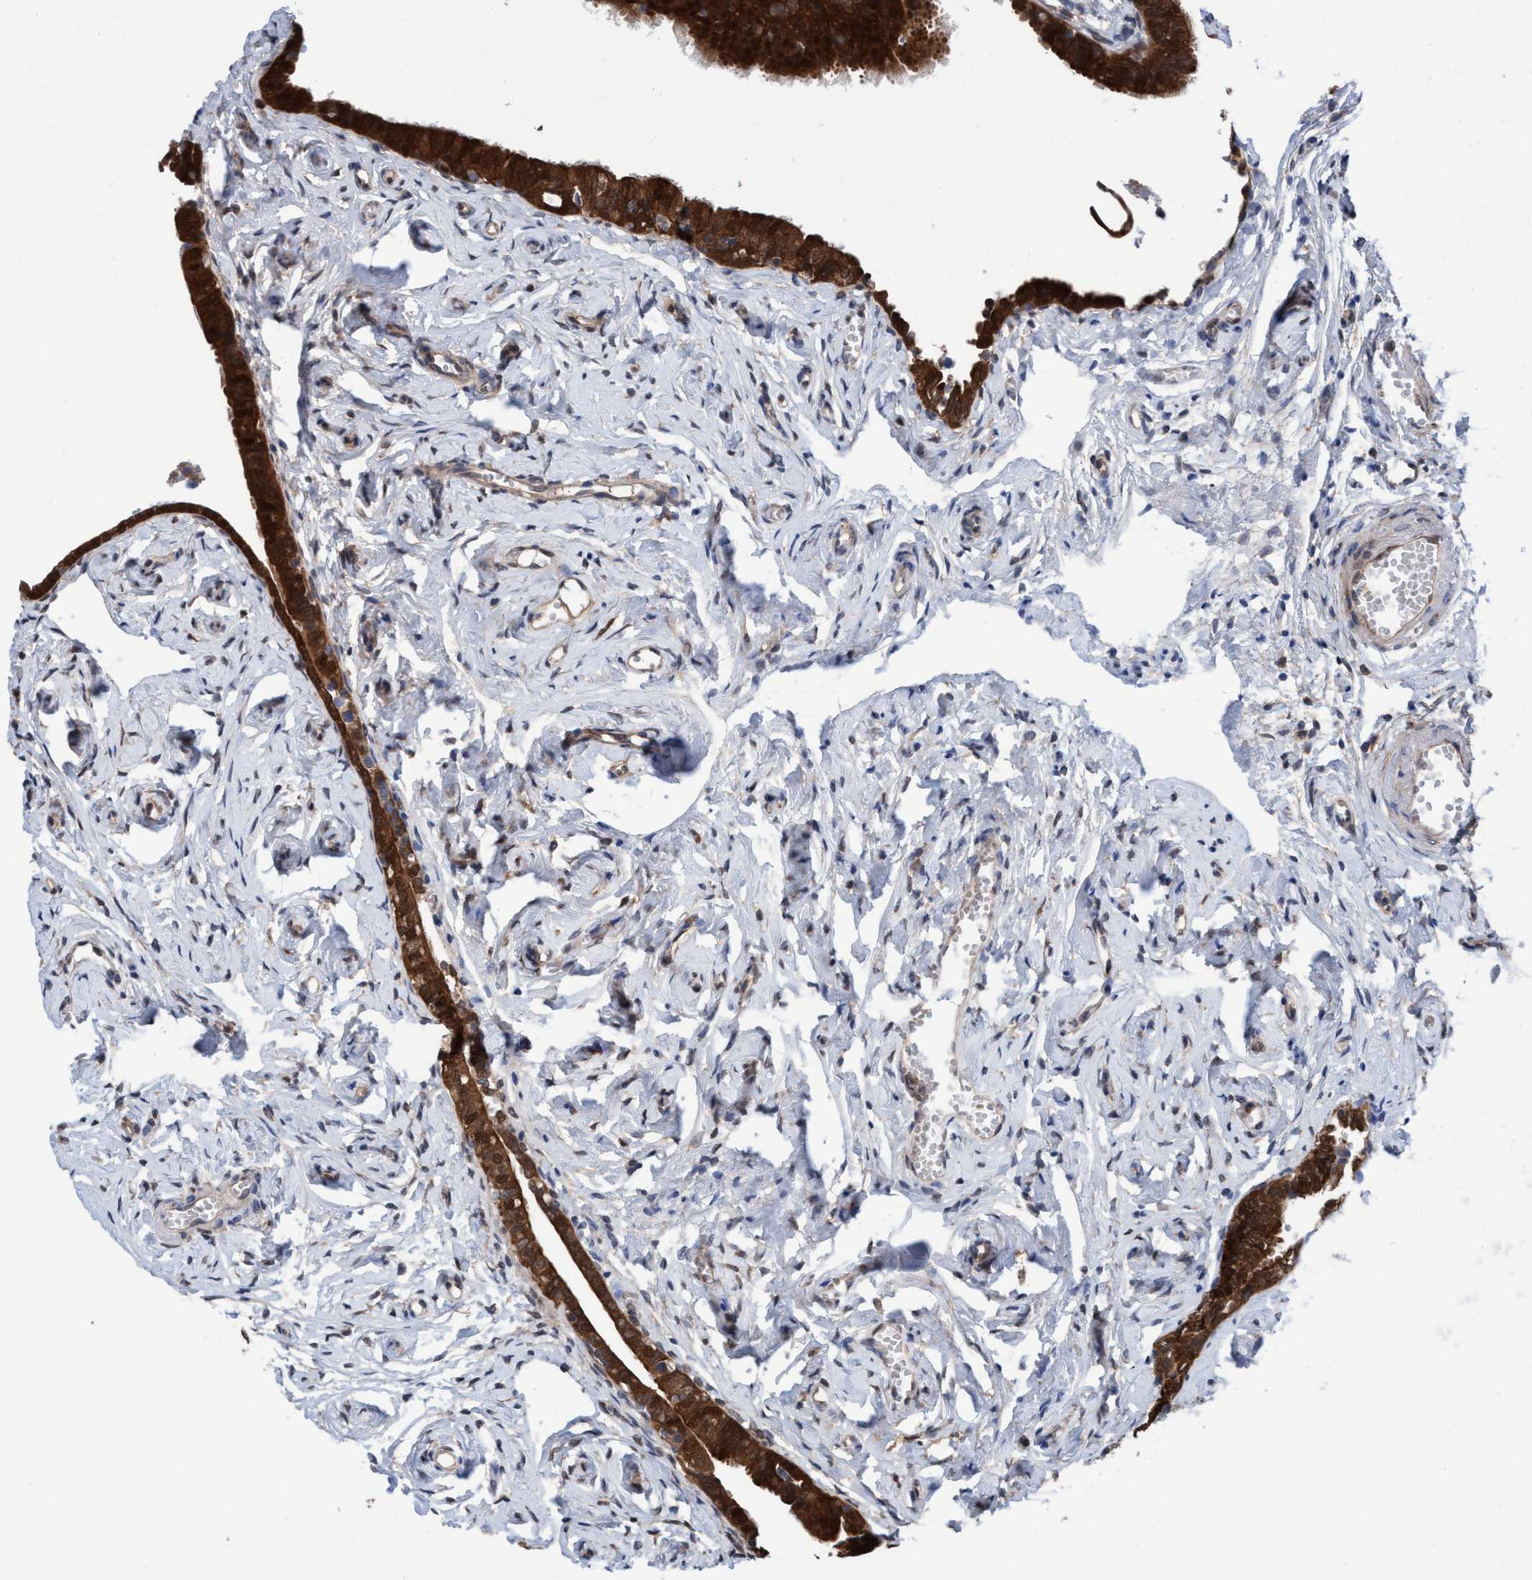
{"staining": {"intensity": "strong", "quantity": ">75%", "location": "cytoplasmic/membranous,nuclear"}, "tissue": "fallopian tube", "cell_type": "Glandular cells", "image_type": "normal", "snomed": [{"axis": "morphology", "description": "Normal tissue, NOS"}, {"axis": "topography", "description": "Fallopian tube"}], "caption": "Immunohistochemistry histopathology image of benign human fallopian tube stained for a protein (brown), which displays high levels of strong cytoplasmic/membranous,nuclear staining in approximately >75% of glandular cells.", "gene": "GLOD4", "patient": {"sex": "female", "age": 71}}